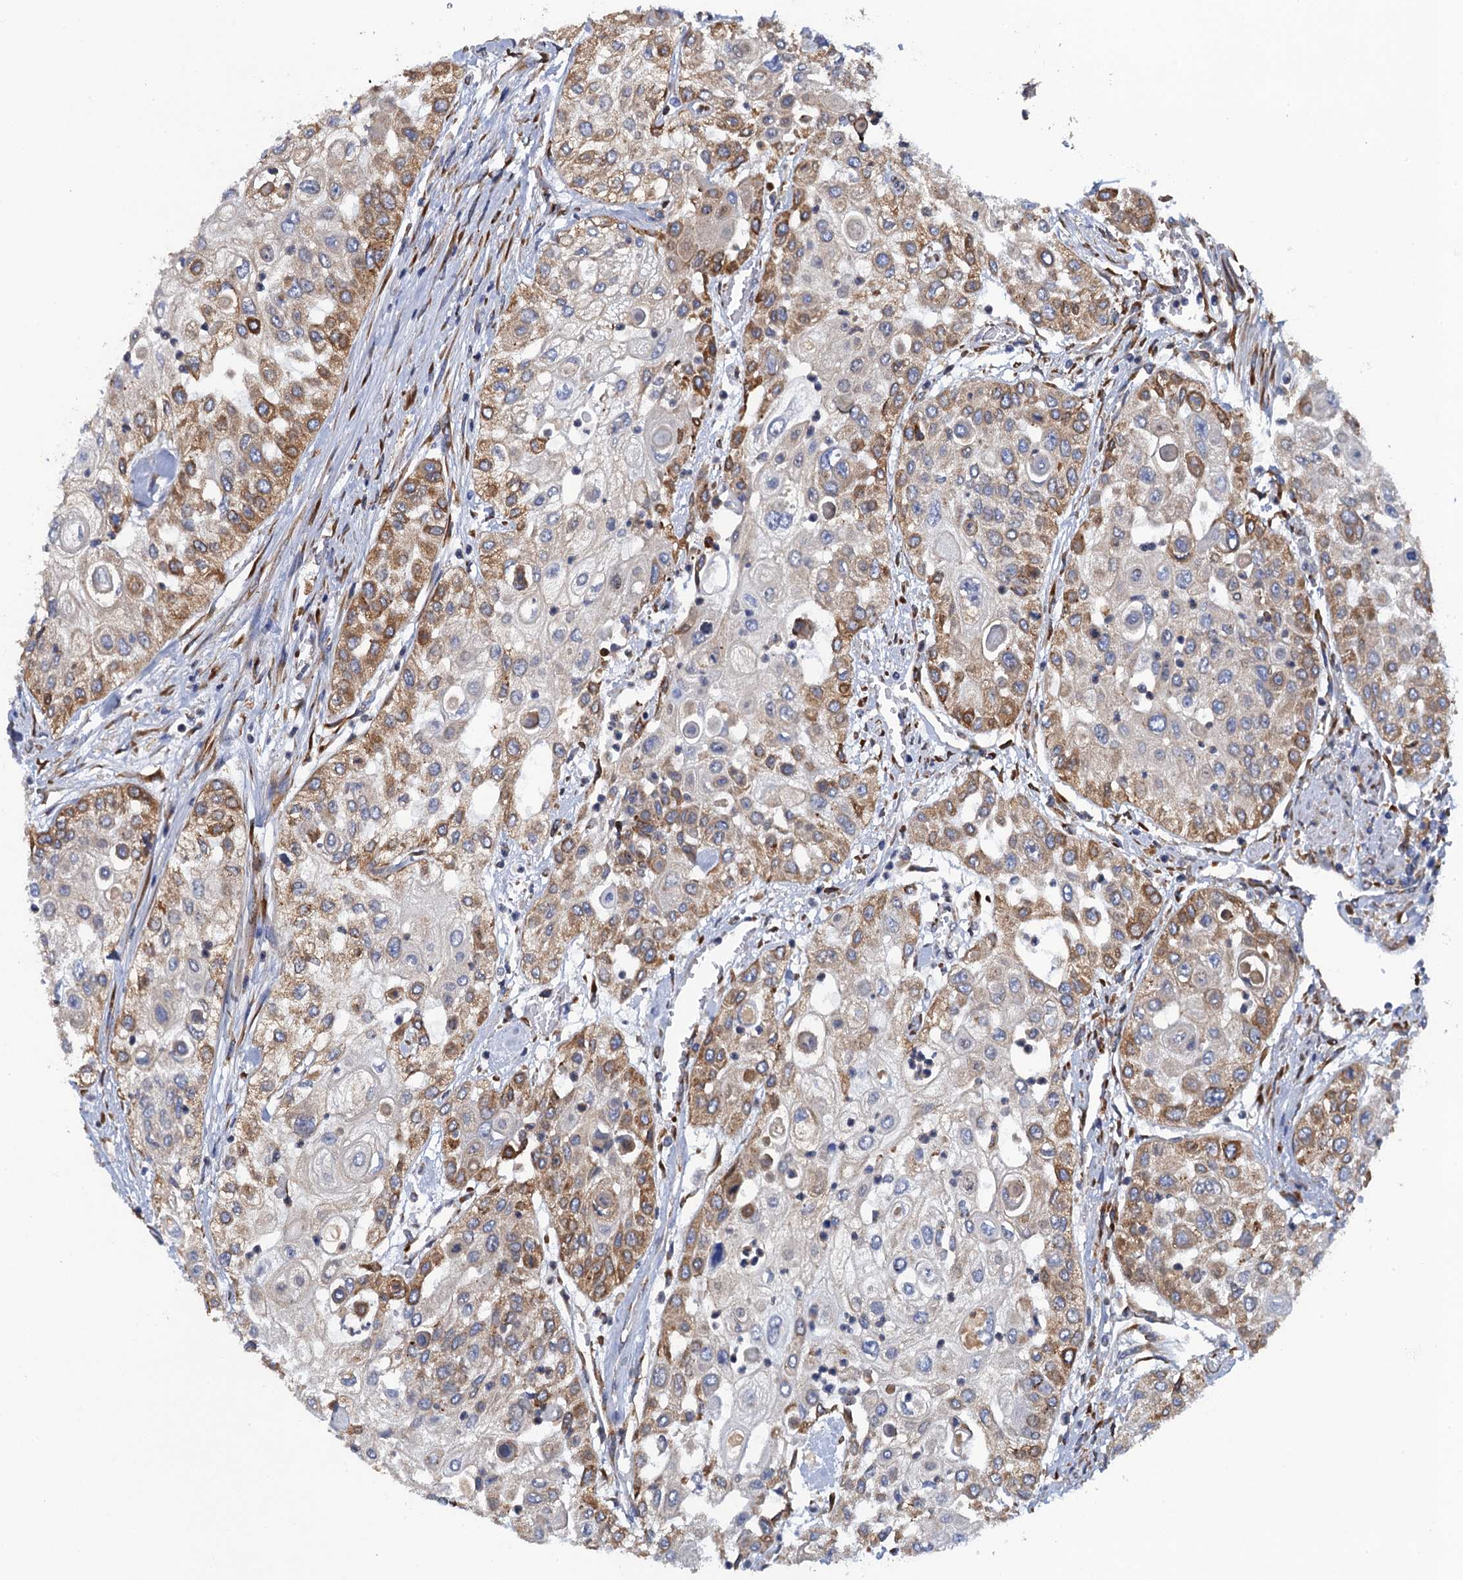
{"staining": {"intensity": "moderate", "quantity": "25%-75%", "location": "cytoplasmic/membranous"}, "tissue": "urothelial cancer", "cell_type": "Tumor cells", "image_type": "cancer", "snomed": [{"axis": "morphology", "description": "Urothelial carcinoma, High grade"}, {"axis": "topography", "description": "Urinary bladder"}], "caption": "Immunohistochemical staining of high-grade urothelial carcinoma displays moderate cytoplasmic/membranous protein positivity in about 25%-75% of tumor cells.", "gene": "POGLUT3", "patient": {"sex": "female", "age": 79}}